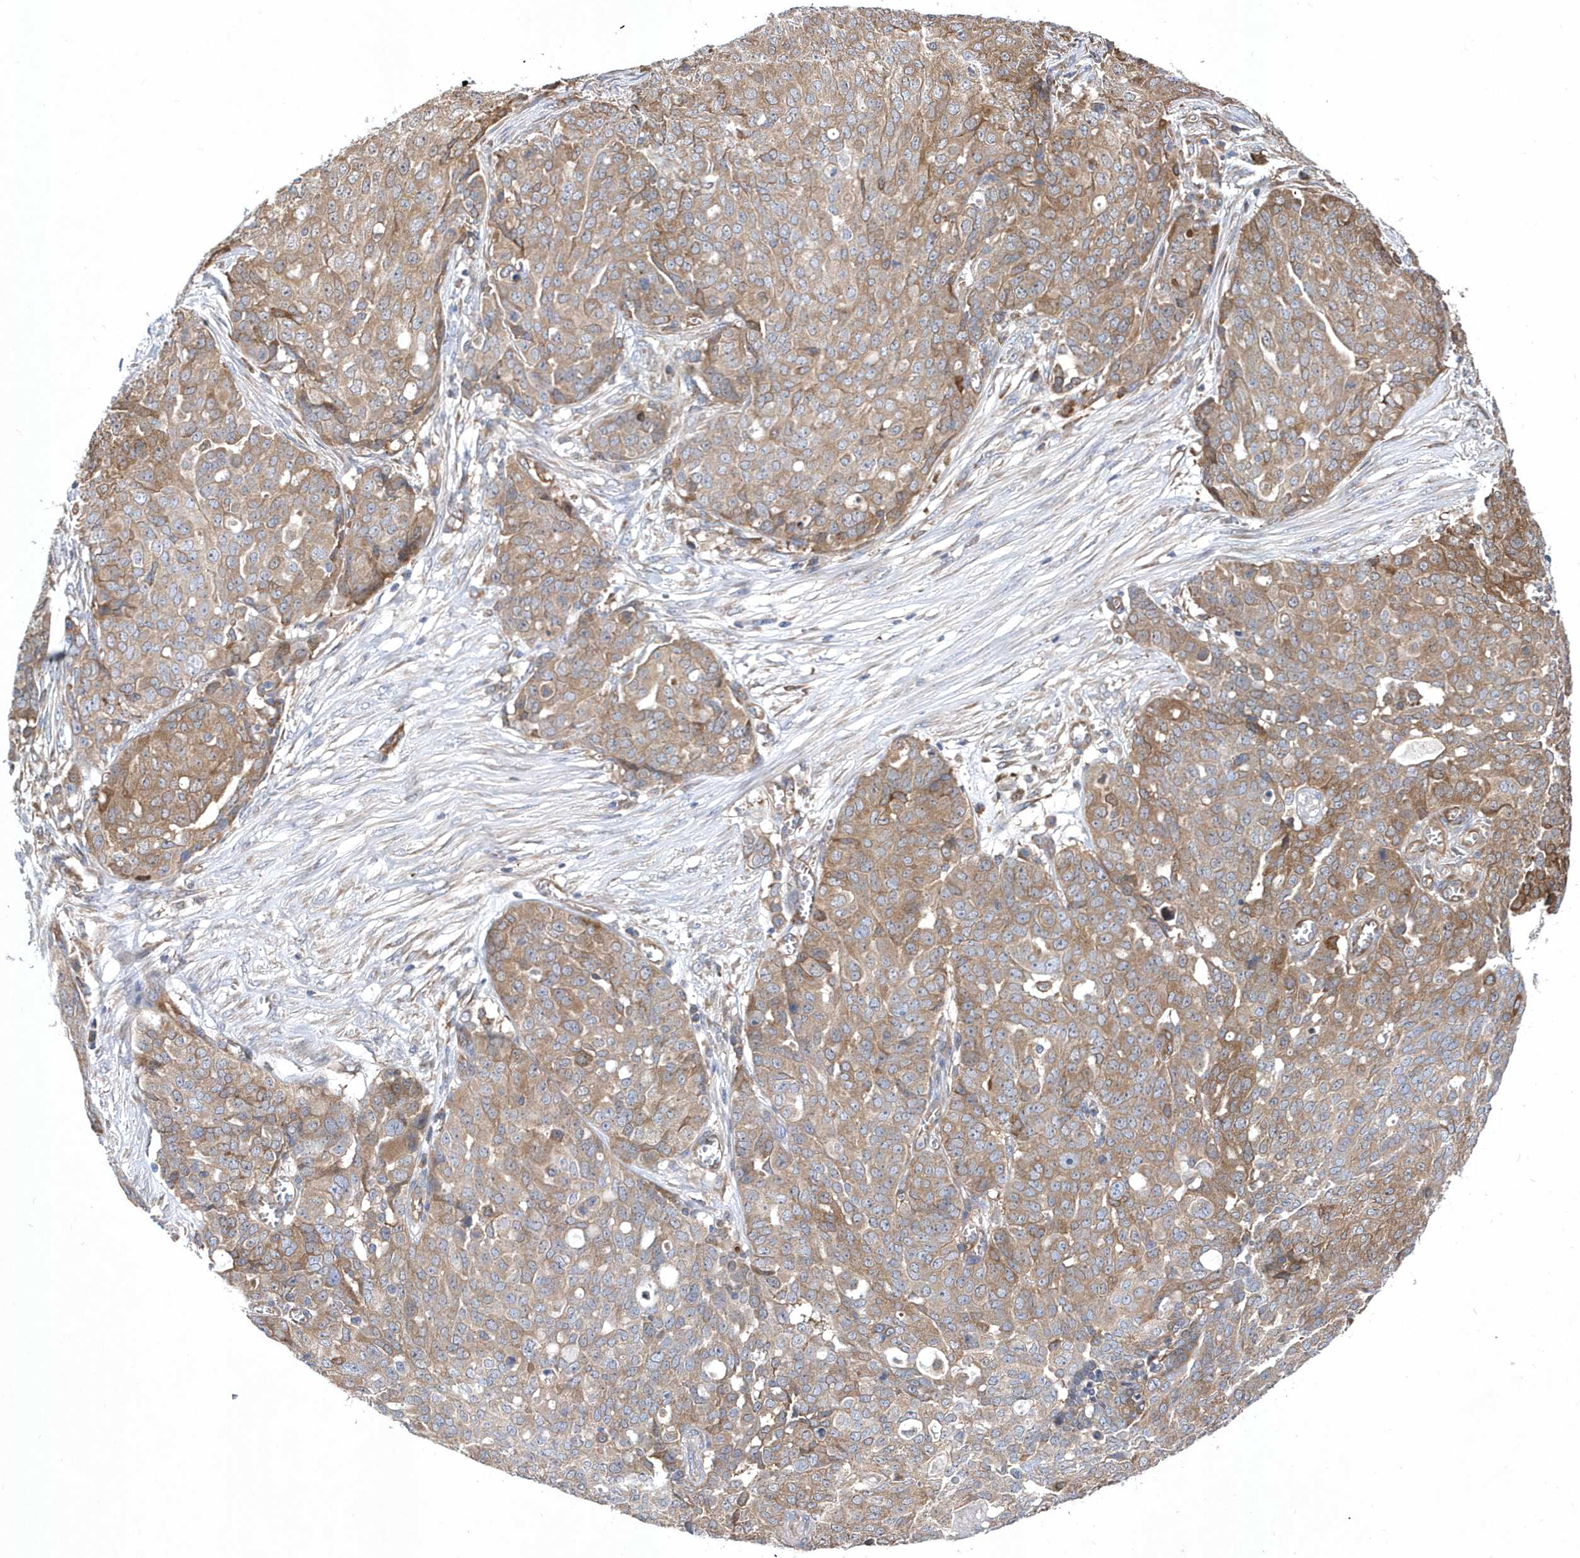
{"staining": {"intensity": "moderate", "quantity": ">75%", "location": "cytoplasmic/membranous"}, "tissue": "ovarian cancer", "cell_type": "Tumor cells", "image_type": "cancer", "snomed": [{"axis": "morphology", "description": "Cystadenocarcinoma, serous, NOS"}, {"axis": "topography", "description": "Soft tissue"}, {"axis": "topography", "description": "Ovary"}], "caption": "Protein staining of serous cystadenocarcinoma (ovarian) tissue displays moderate cytoplasmic/membranous positivity in about >75% of tumor cells.", "gene": "JKAMP", "patient": {"sex": "female", "age": 57}}